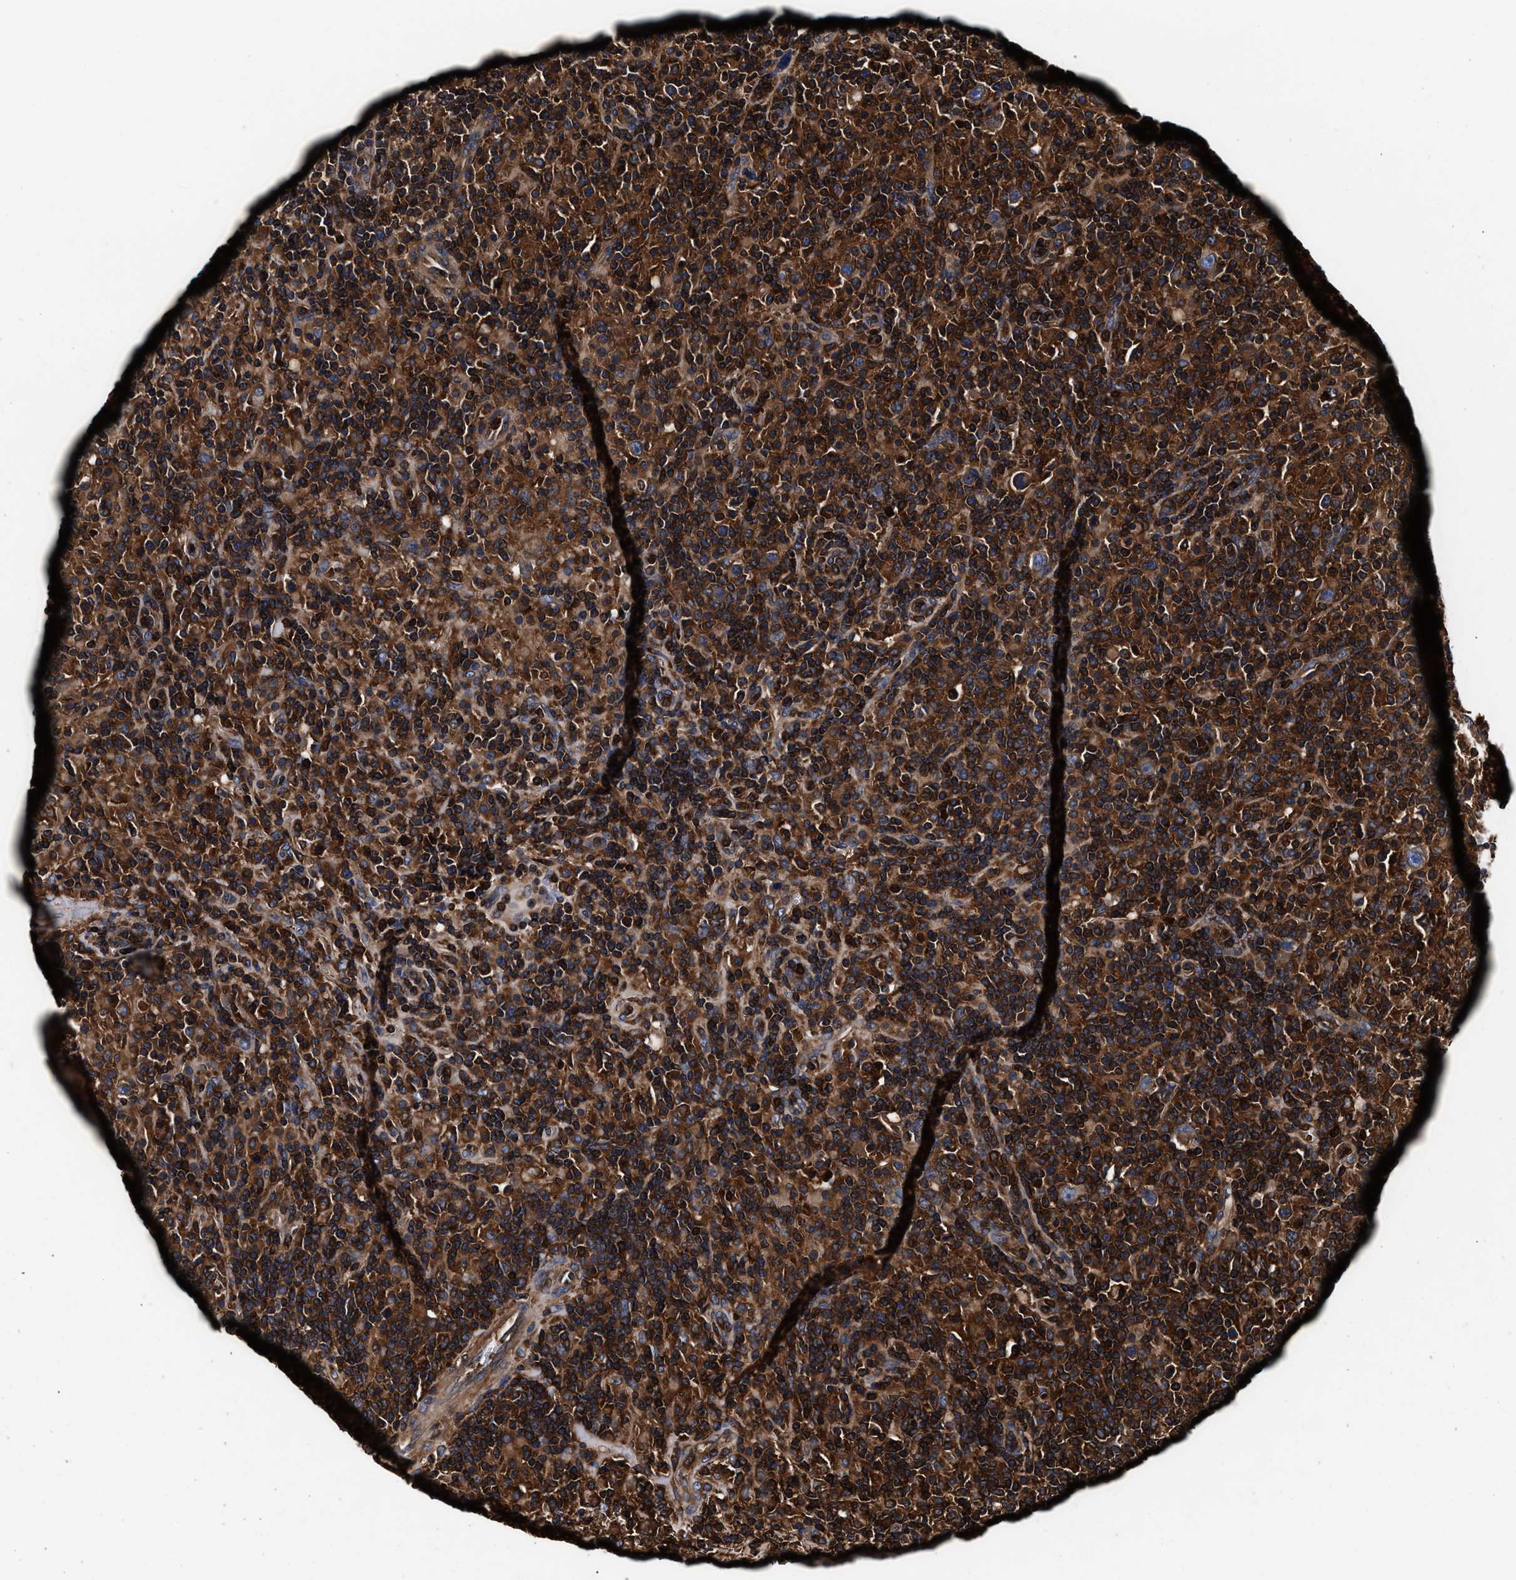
{"staining": {"intensity": "weak", "quantity": ">75%", "location": "cytoplasmic/membranous"}, "tissue": "lymphoma", "cell_type": "Tumor cells", "image_type": "cancer", "snomed": [{"axis": "morphology", "description": "Hodgkin's disease, NOS"}, {"axis": "topography", "description": "Lymph node"}], "caption": "Brown immunohistochemical staining in lymphoma reveals weak cytoplasmic/membranous positivity in about >75% of tumor cells.", "gene": "KYAT1", "patient": {"sex": "male", "age": 70}}